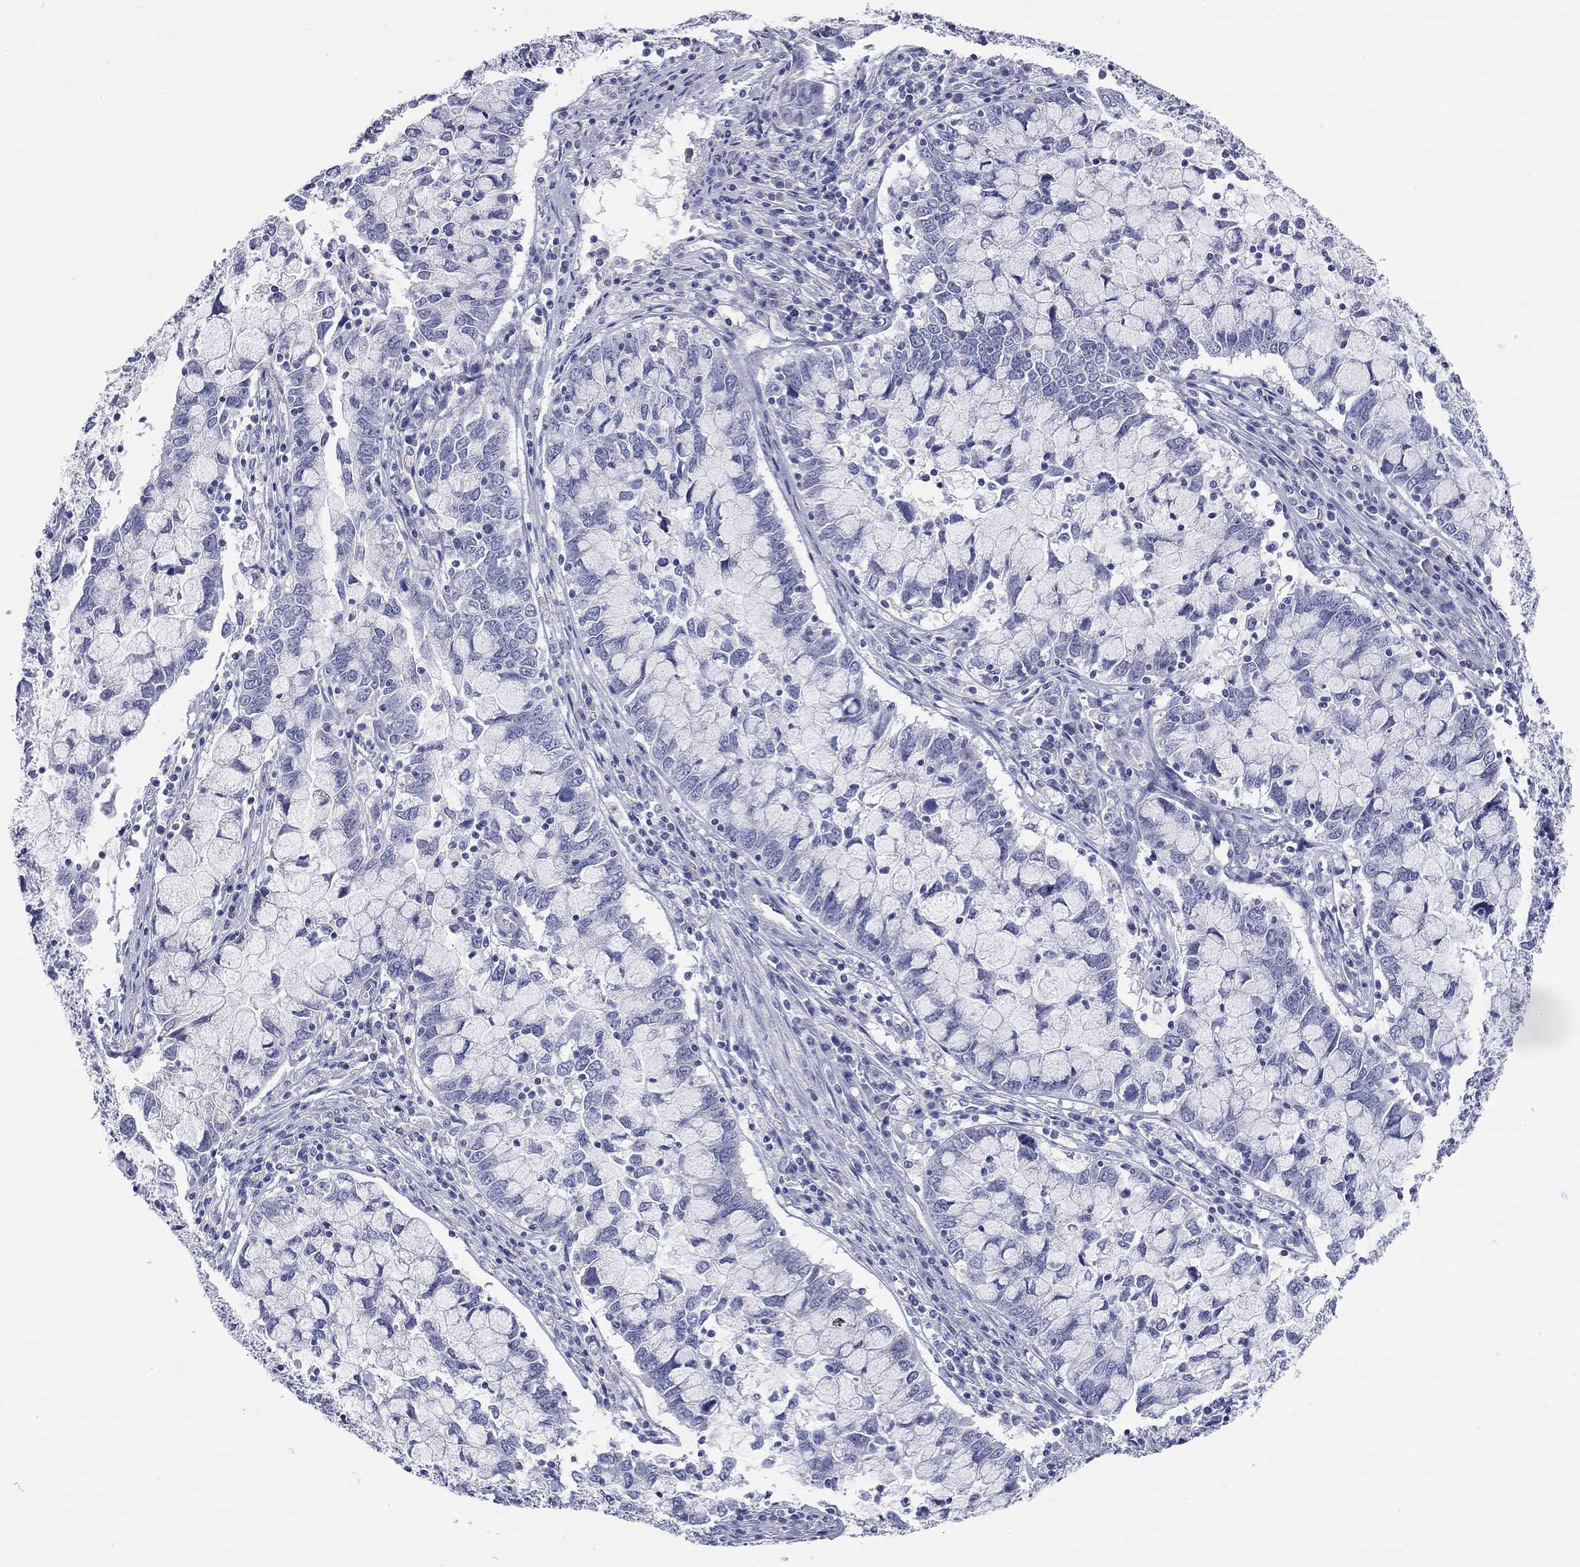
{"staining": {"intensity": "negative", "quantity": "none", "location": "none"}, "tissue": "cervical cancer", "cell_type": "Tumor cells", "image_type": "cancer", "snomed": [{"axis": "morphology", "description": "Adenocarcinoma, NOS"}, {"axis": "topography", "description": "Cervix"}], "caption": "The image reveals no significant expression in tumor cells of cervical cancer.", "gene": "TMEM221", "patient": {"sex": "female", "age": 40}}